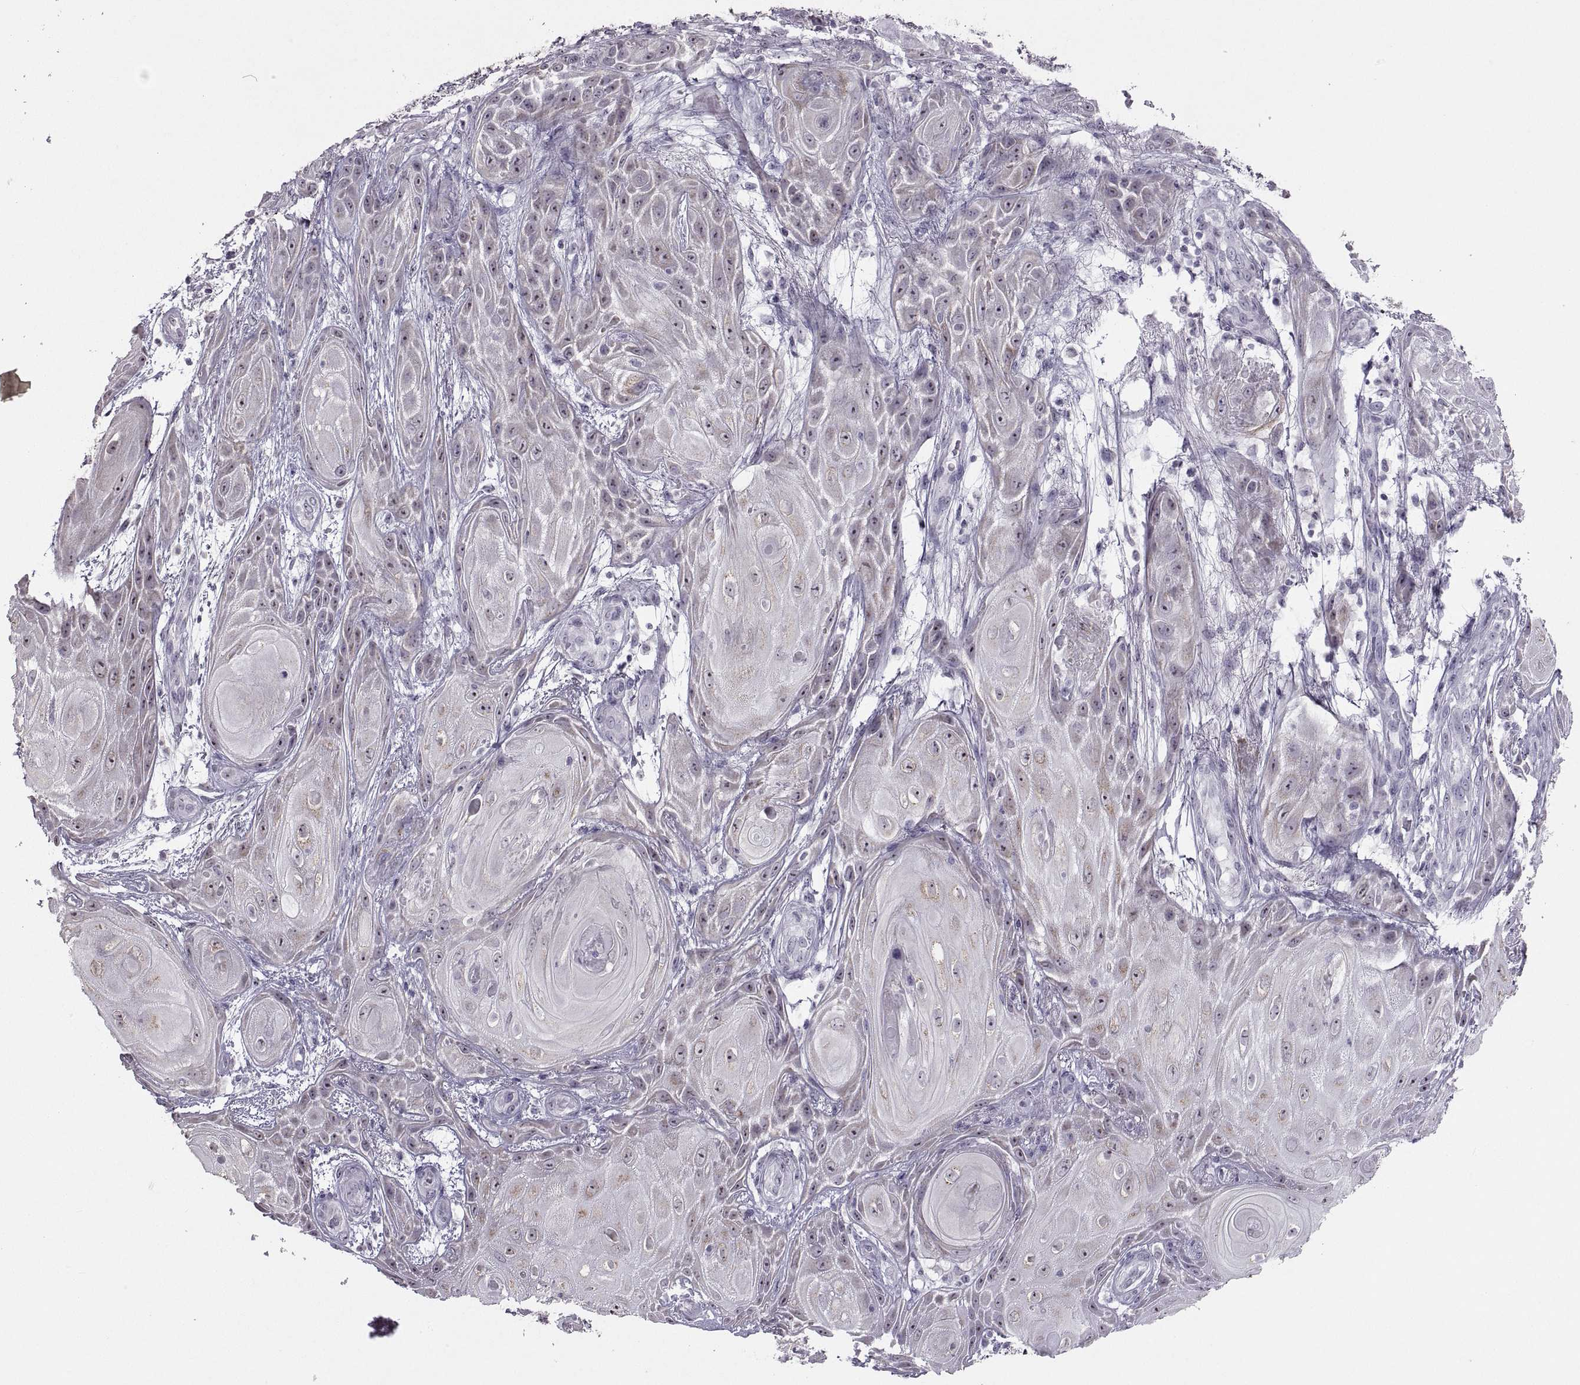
{"staining": {"intensity": "weak", "quantity": "<25%", "location": "cytoplasmic/membranous"}, "tissue": "skin cancer", "cell_type": "Tumor cells", "image_type": "cancer", "snomed": [{"axis": "morphology", "description": "Squamous cell carcinoma, NOS"}, {"axis": "topography", "description": "Skin"}], "caption": "There is no significant staining in tumor cells of skin squamous cell carcinoma. Nuclei are stained in blue.", "gene": "ASIC2", "patient": {"sex": "male", "age": 62}}